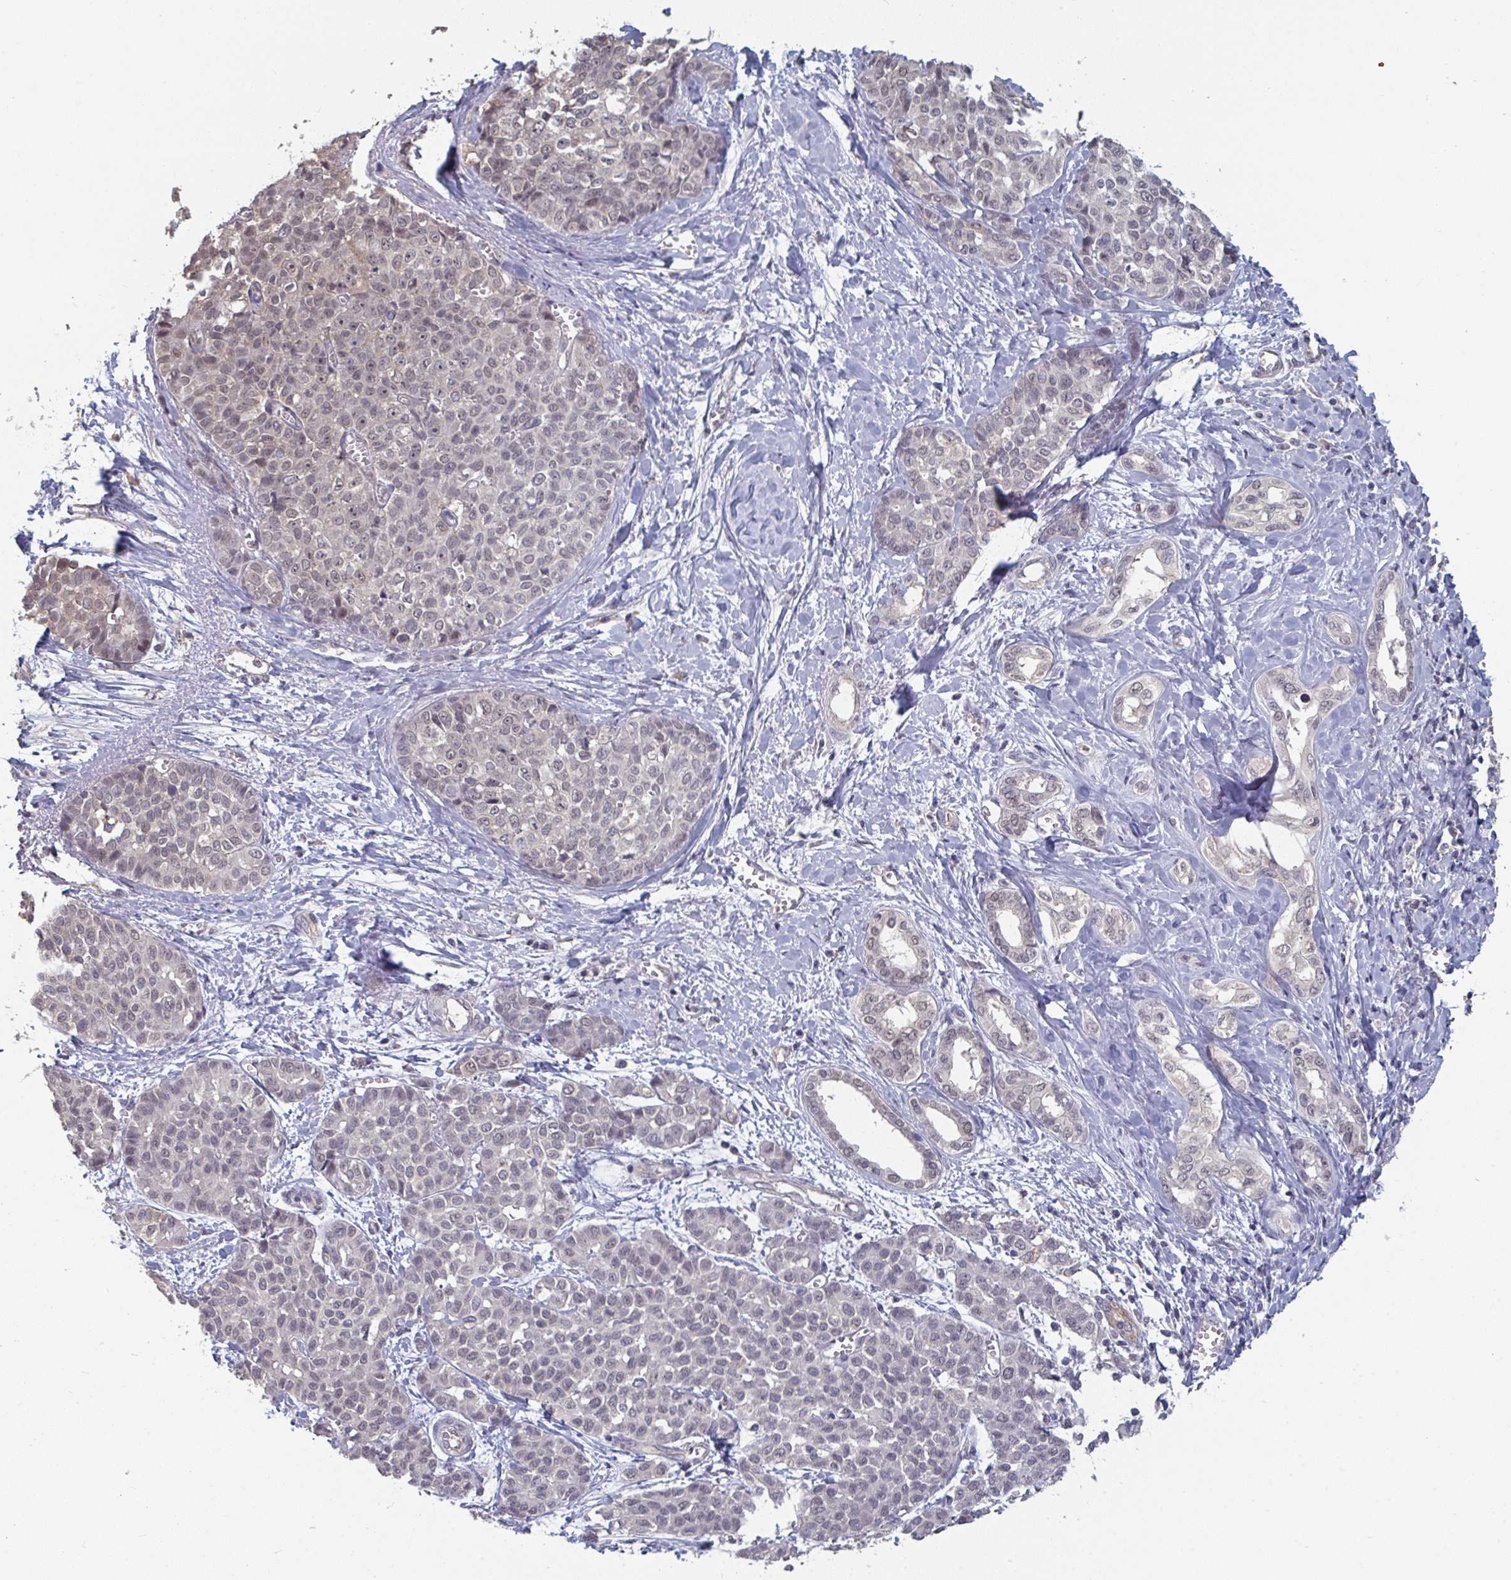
{"staining": {"intensity": "weak", "quantity": "<25%", "location": "nuclear"}, "tissue": "liver cancer", "cell_type": "Tumor cells", "image_type": "cancer", "snomed": [{"axis": "morphology", "description": "Cholangiocarcinoma"}, {"axis": "topography", "description": "Liver"}], "caption": "The photomicrograph exhibits no staining of tumor cells in cholangiocarcinoma (liver).", "gene": "LIX1", "patient": {"sex": "female", "age": 77}}